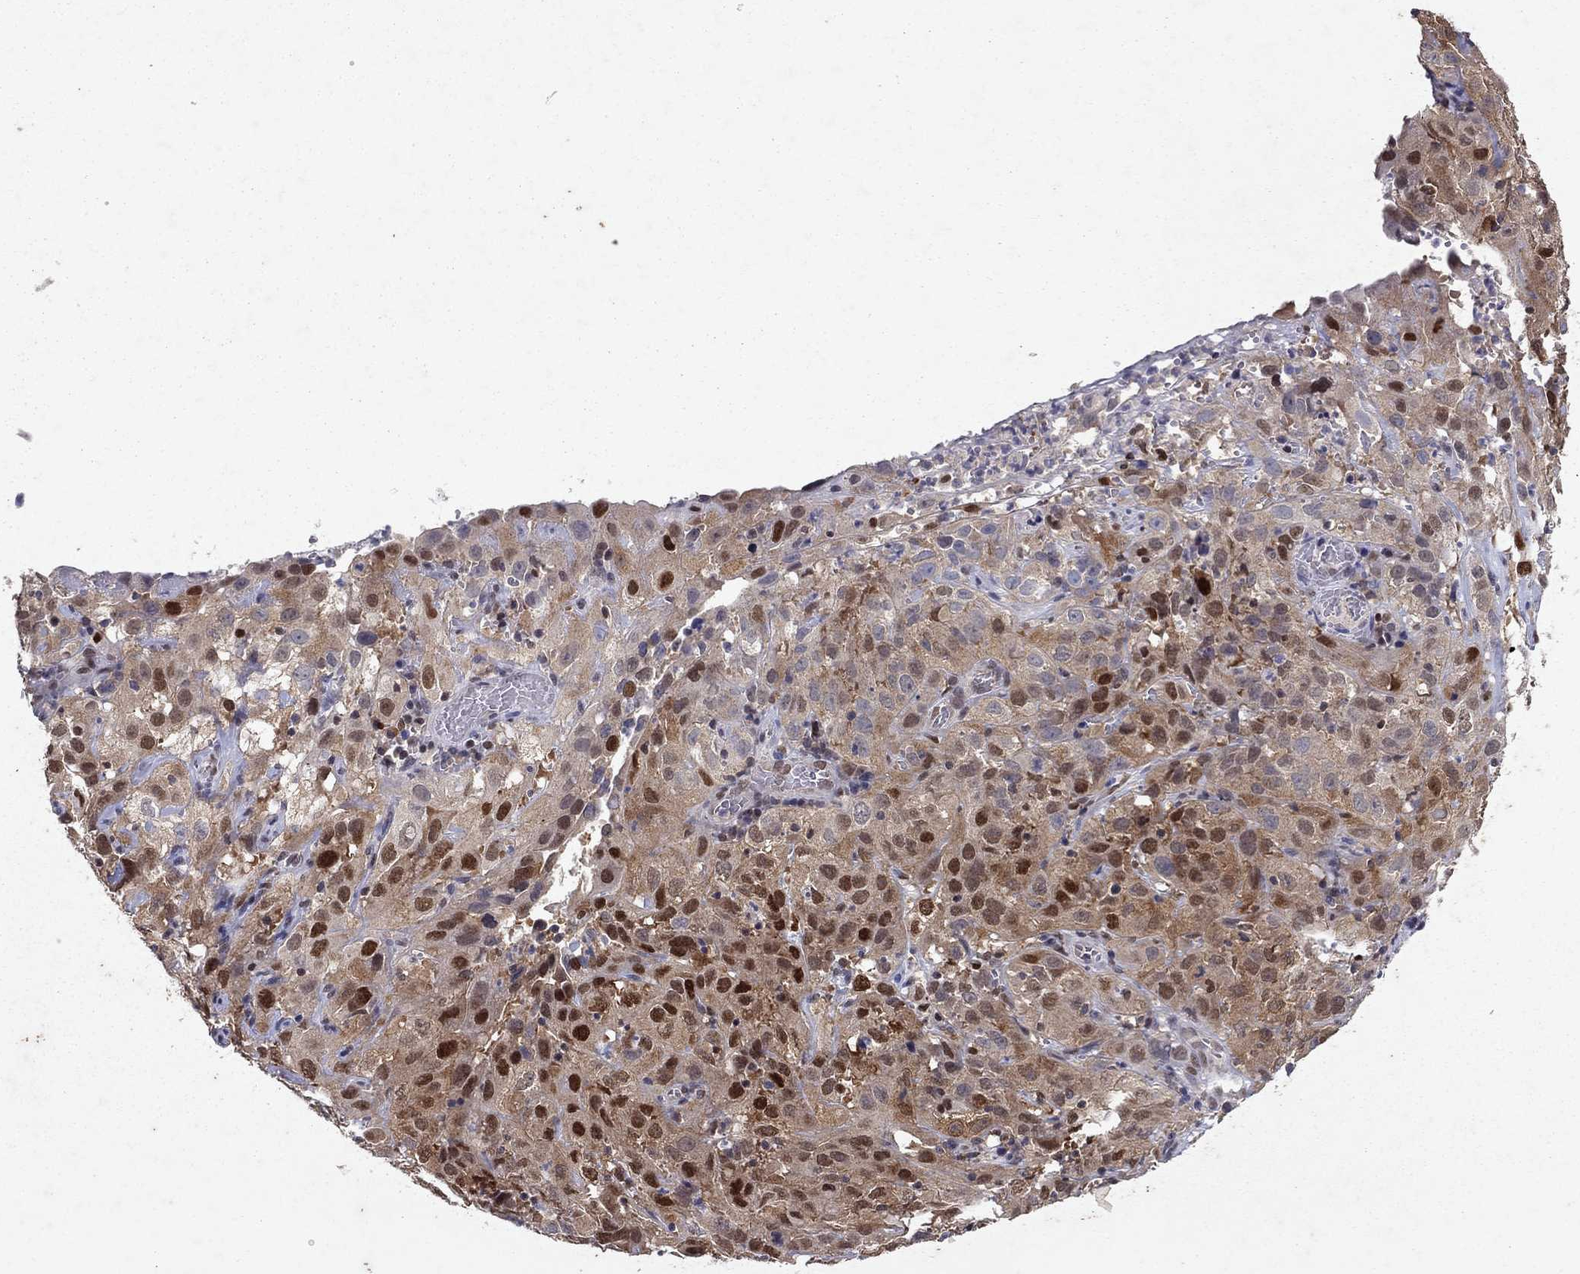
{"staining": {"intensity": "strong", "quantity": "<25%", "location": "nuclear"}, "tissue": "cervical cancer", "cell_type": "Tumor cells", "image_type": "cancer", "snomed": [{"axis": "morphology", "description": "Squamous cell carcinoma, NOS"}, {"axis": "topography", "description": "Cervix"}], "caption": "Immunohistochemistry (IHC) image of neoplastic tissue: human cervical cancer (squamous cell carcinoma) stained using IHC shows medium levels of strong protein expression localized specifically in the nuclear of tumor cells, appearing as a nuclear brown color.", "gene": "CRTC1", "patient": {"sex": "female", "age": 32}}